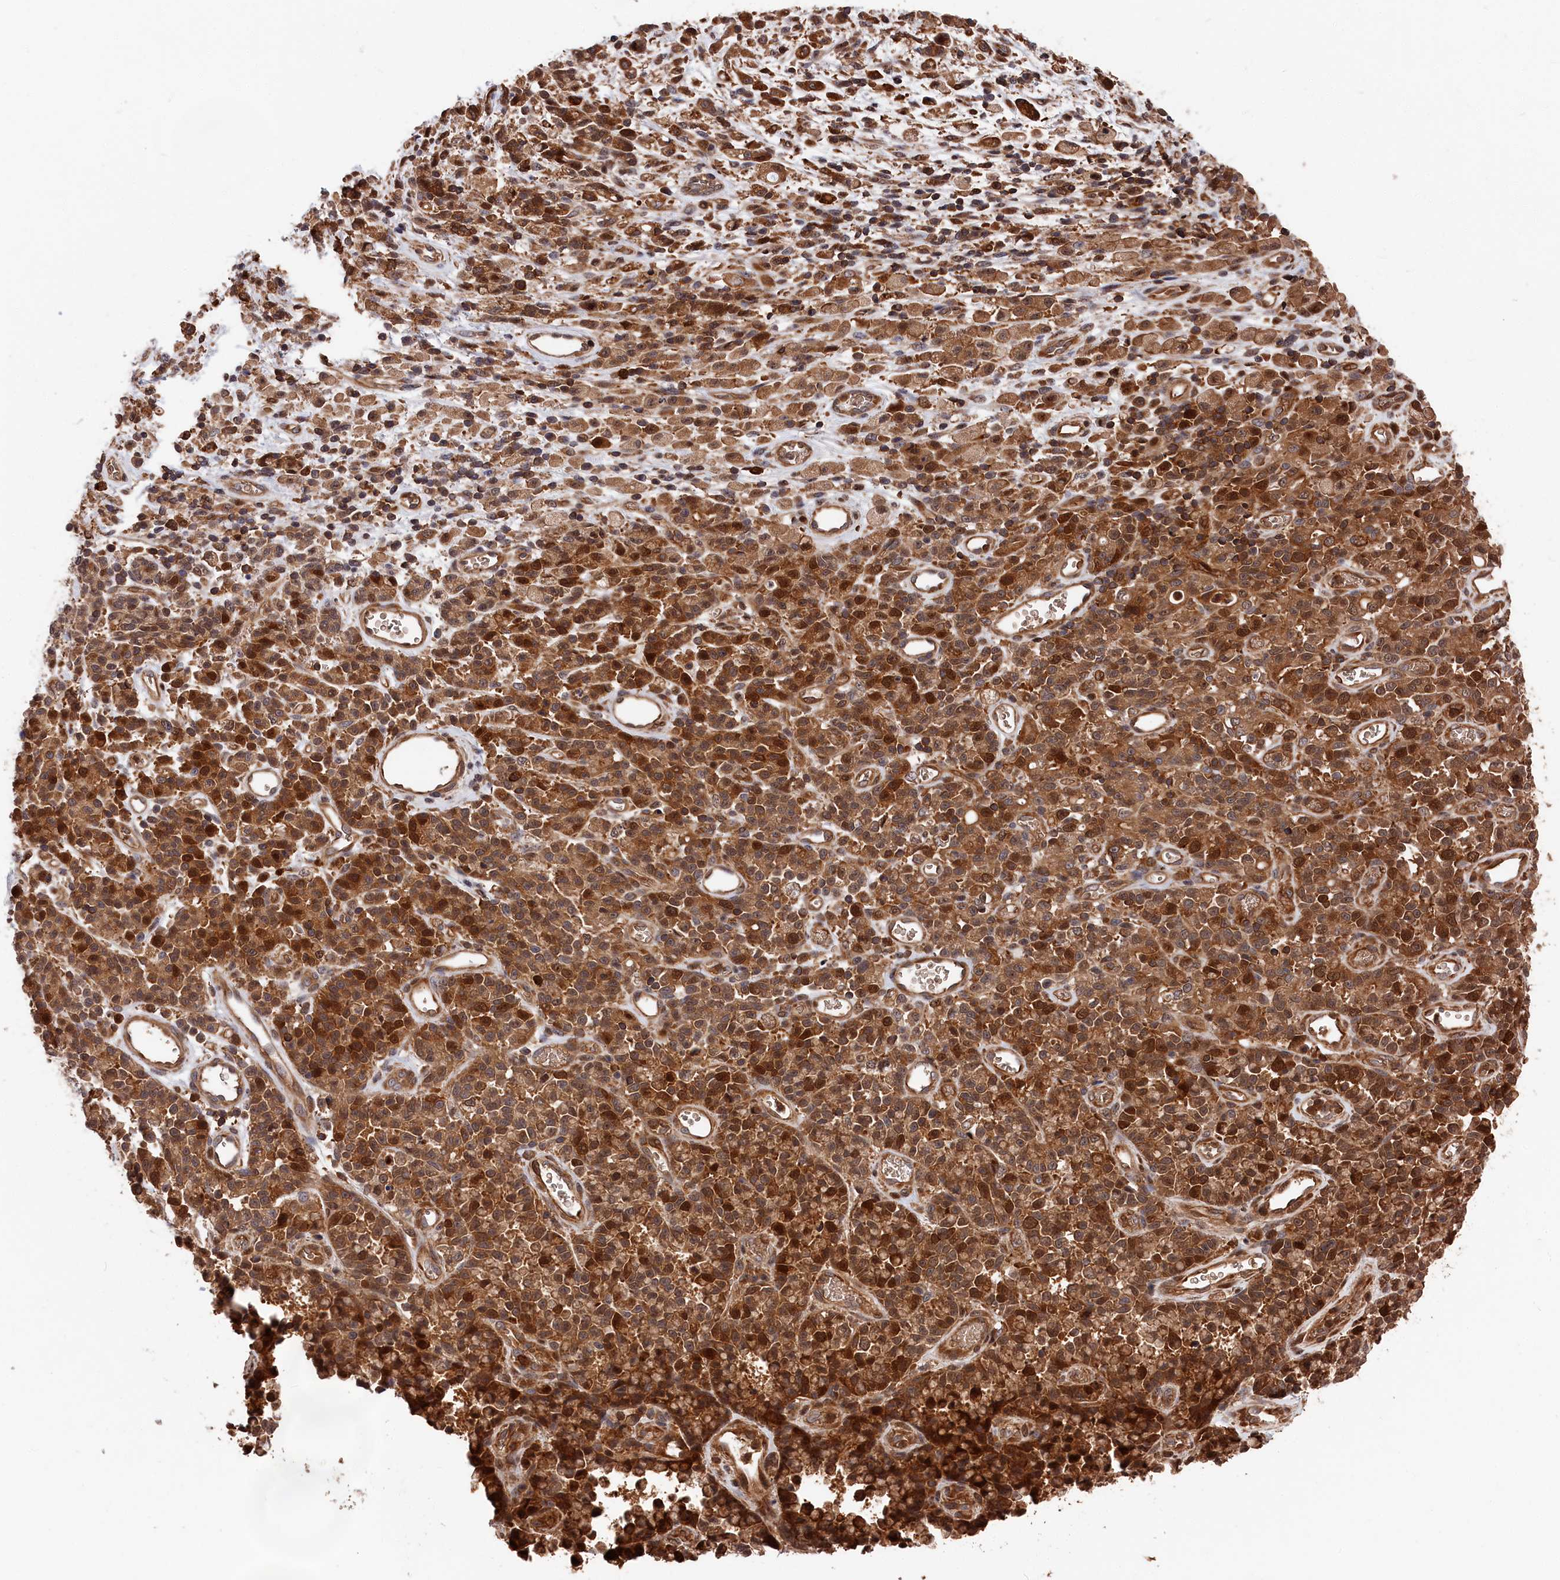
{"staining": {"intensity": "strong", "quantity": ">75%", "location": "cytoplasmic/membranous"}, "tissue": "stomach cancer", "cell_type": "Tumor cells", "image_type": "cancer", "snomed": [{"axis": "morphology", "description": "Adenocarcinoma, NOS"}, {"axis": "topography", "description": "Stomach"}], "caption": "The image displays a brown stain indicating the presence of a protein in the cytoplasmic/membranous of tumor cells in stomach cancer (adenocarcinoma). The staining was performed using DAB, with brown indicating positive protein expression. Nuclei are stained blue with hematoxylin.", "gene": "RMI2", "patient": {"sex": "female", "age": 60}}